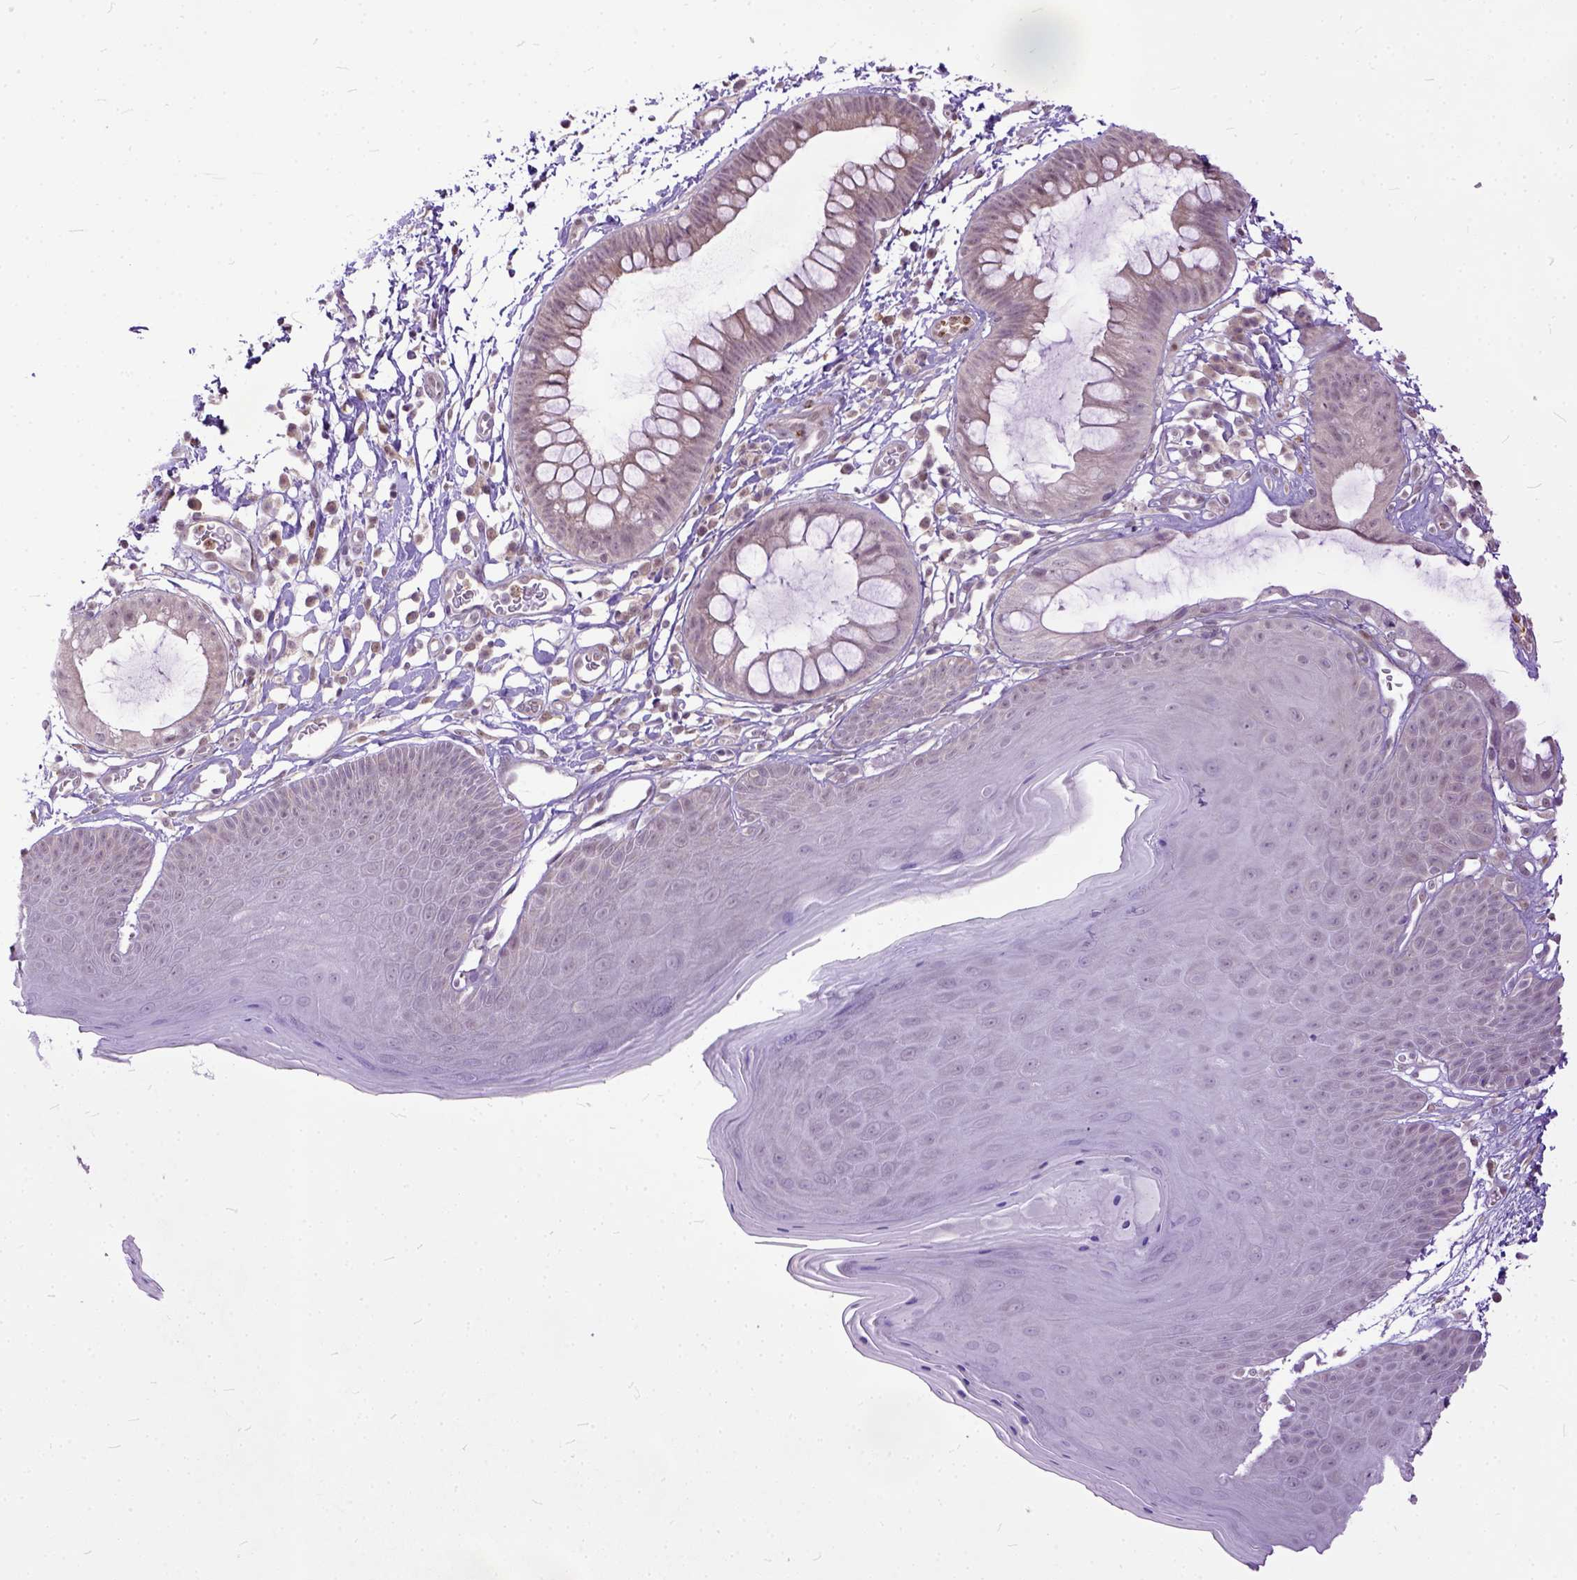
{"staining": {"intensity": "negative", "quantity": "none", "location": "none"}, "tissue": "skin", "cell_type": "Epidermal cells", "image_type": "normal", "snomed": [{"axis": "morphology", "description": "Normal tissue, NOS"}, {"axis": "topography", "description": "Anal"}], "caption": "IHC of normal human skin exhibits no expression in epidermal cells.", "gene": "TCEAL7", "patient": {"sex": "male", "age": 53}}